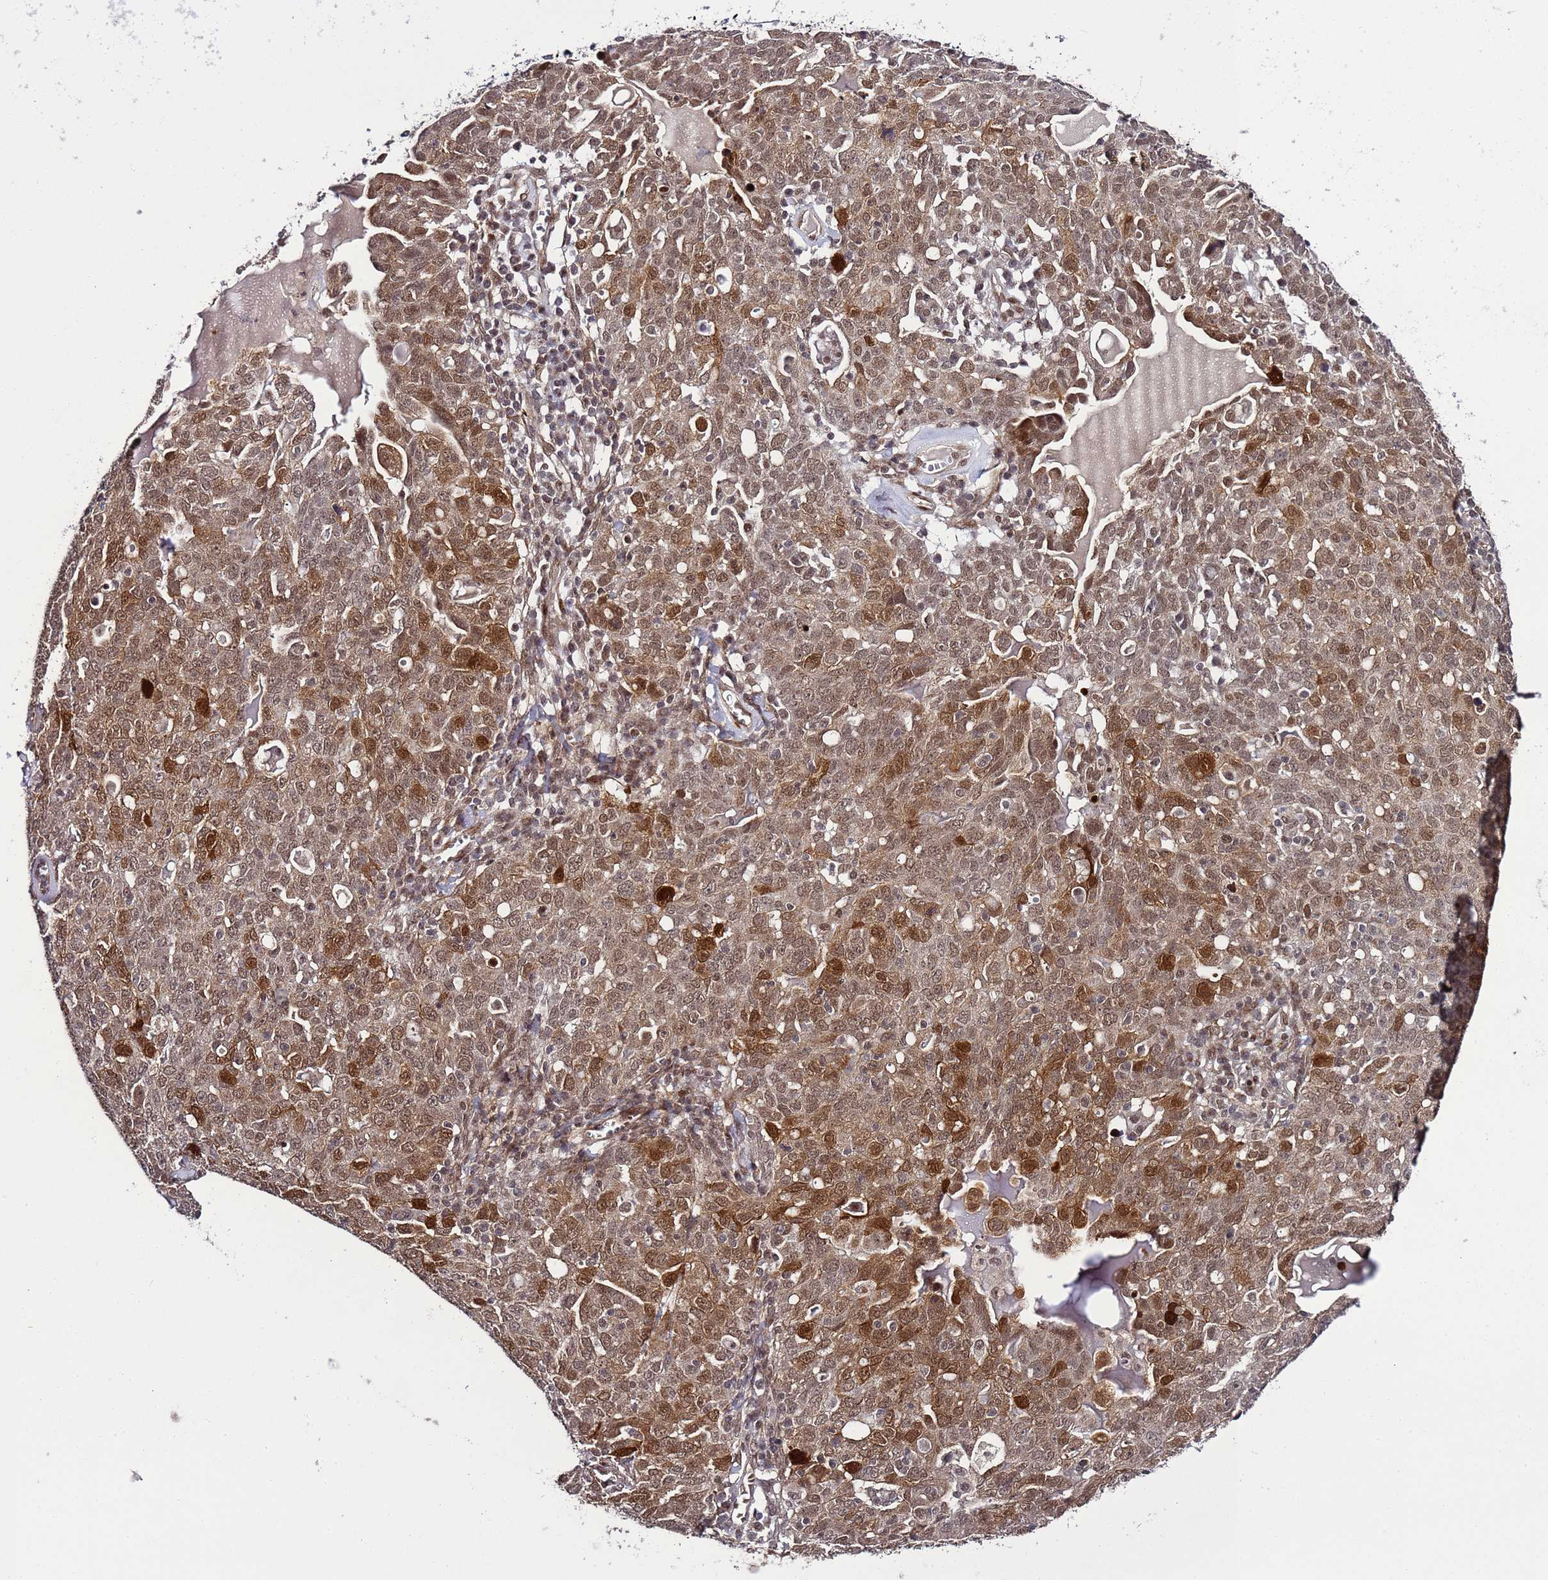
{"staining": {"intensity": "moderate", "quantity": ">75%", "location": "cytoplasmic/membranous,nuclear"}, "tissue": "ovarian cancer", "cell_type": "Tumor cells", "image_type": "cancer", "snomed": [{"axis": "morphology", "description": "Carcinoma, endometroid"}, {"axis": "topography", "description": "Ovary"}], "caption": "Endometroid carcinoma (ovarian) stained with immunohistochemistry (IHC) displays moderate cytoplasmic/membranous and nuclear staining in approximately >75% of tumor cells.", "gene": "POLR2D", "patient": {"sex": "female", "age": 62}}